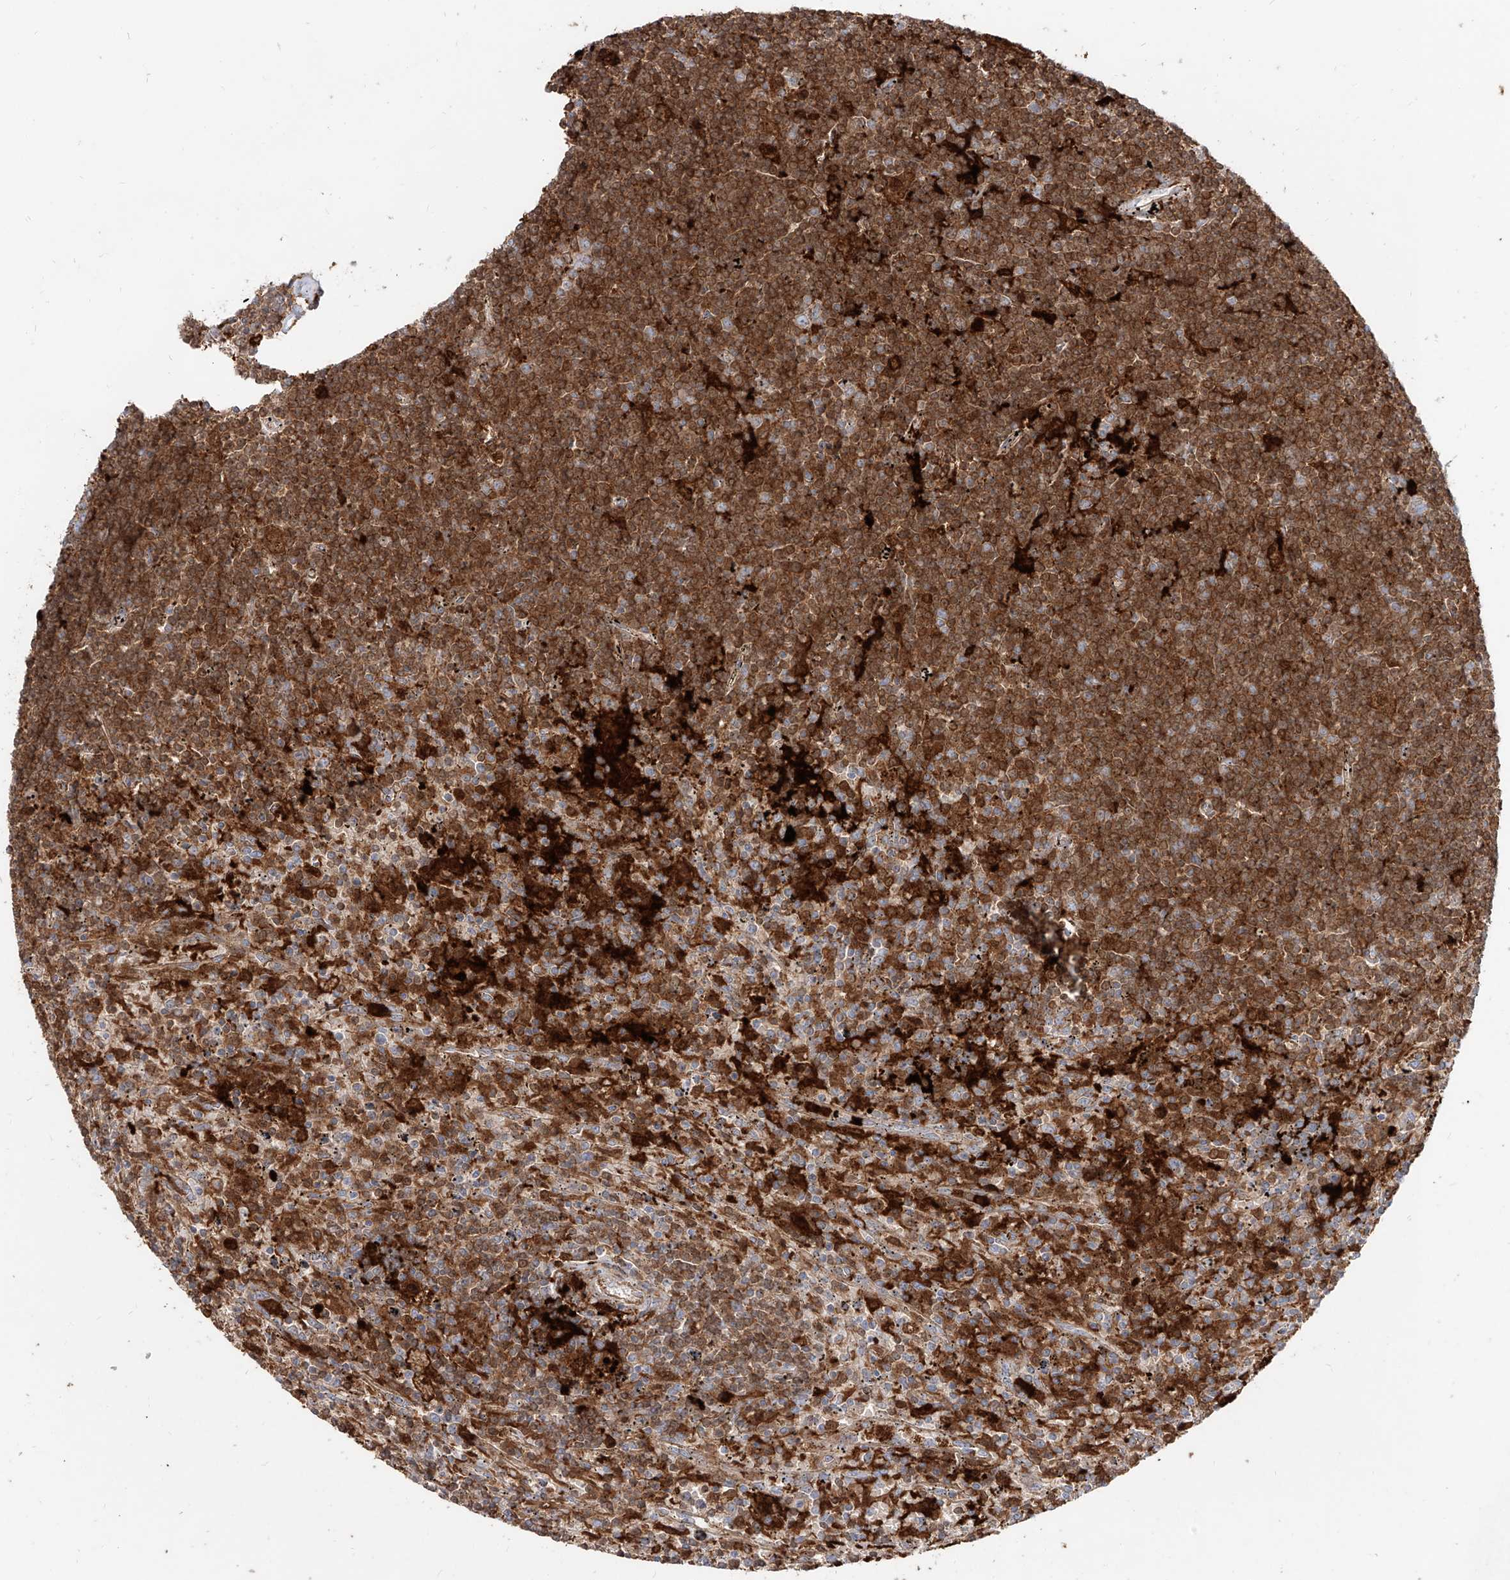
{"staining": {"intensity": "moderate", "quantity": ">75%", "location": "cytoplasmic/membranous"}, "tissue": "lymphoma", "cell_type": "Tumor cells", "image_type": "cancer", "snomed": [{"axis": "morphology", "description": "Malignant lymphoma, non-Hodgkin's type, Low grade"}, {"axis": "topography", "description": "Spleen"}], "caption": "Immunohistochemical staining of human lymphoma demonstrates medium levels of moderate cytoplasmic/membranous protein staining in approximately >75% of tumor cells.", "gene": "KYNU", "patient": {"sex": "male", "age": 76}}